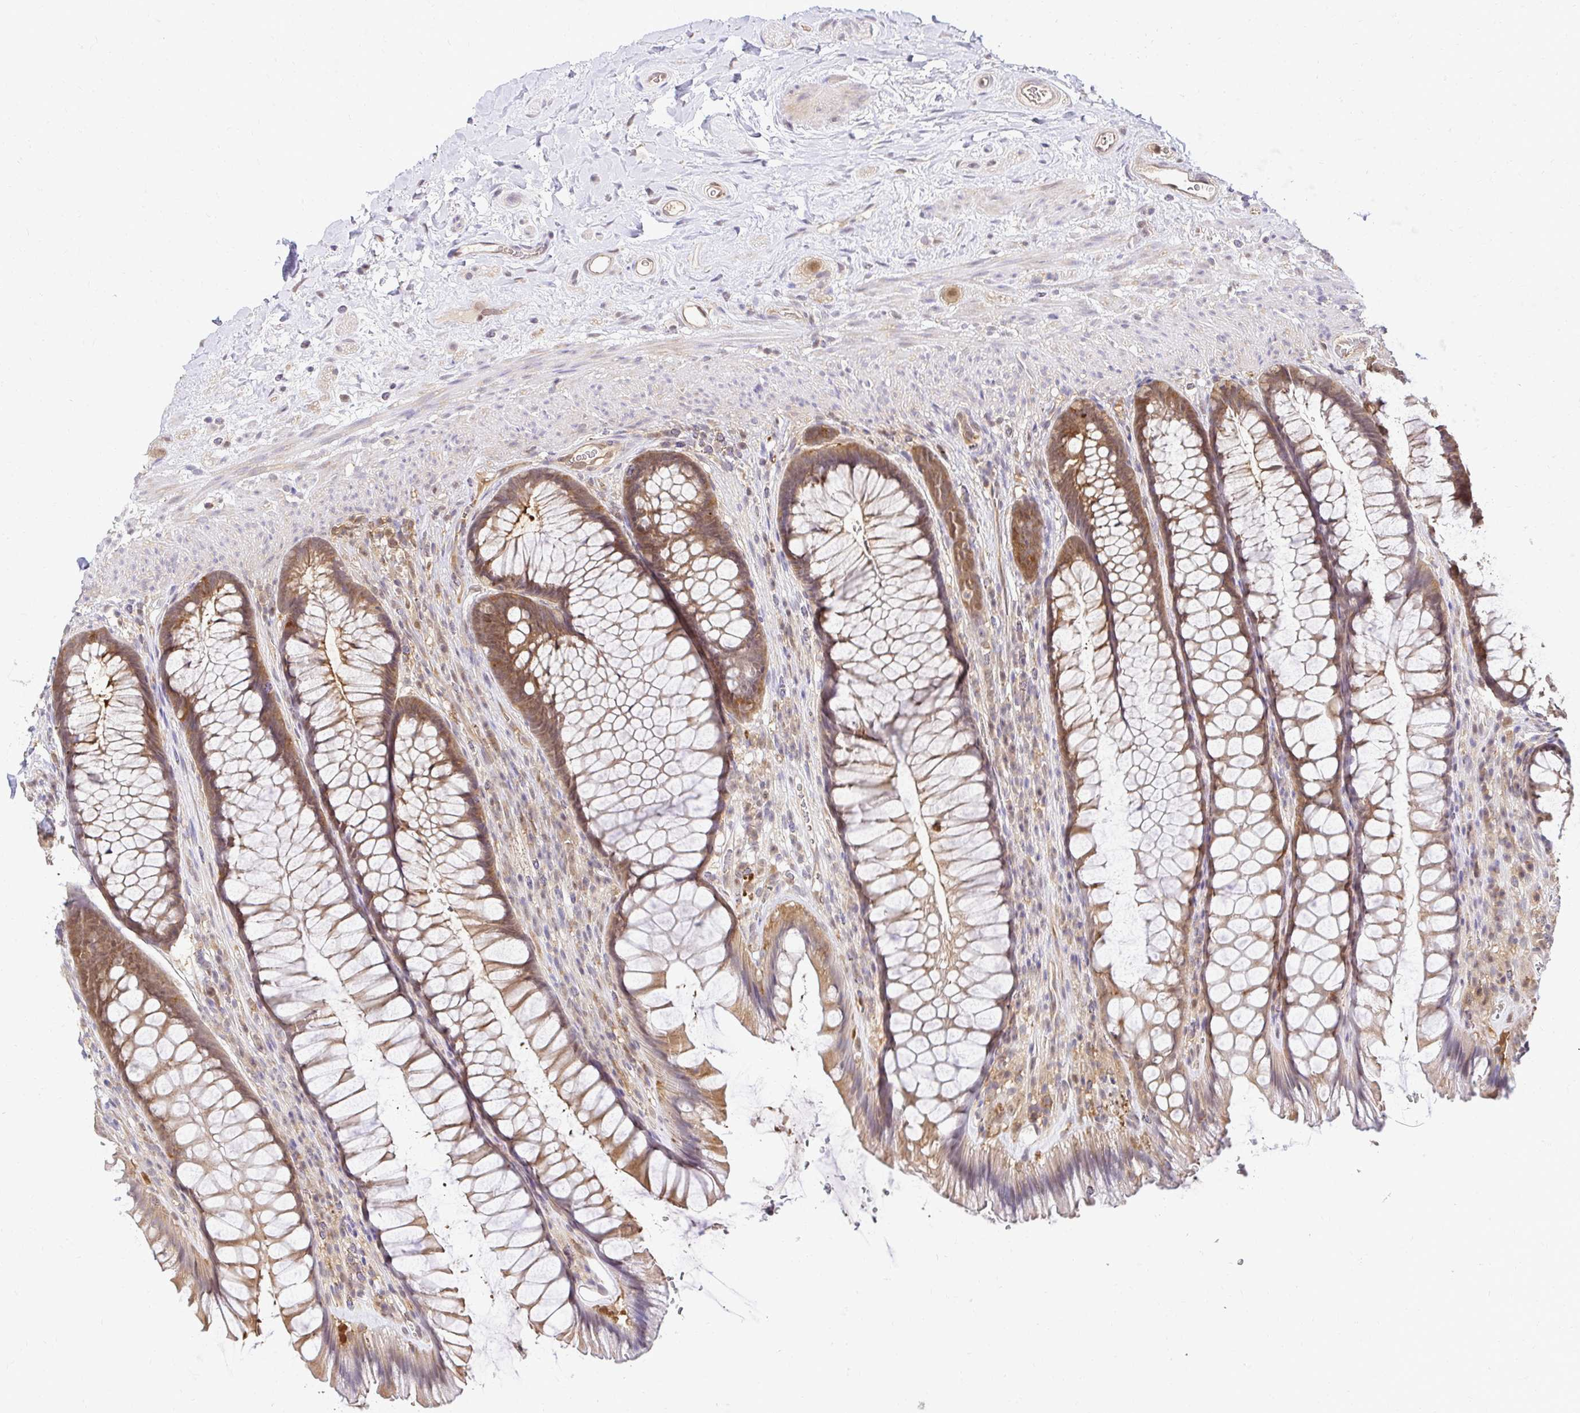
{"staining": {"intensity": "moderate", "quantity": ">75%", "location": "cytoplasmic/membranous,nuclear"}, "tissue": "rectum", "cell_type": "Glandular cells", "image_type": "normal", "snomed": [{"axis": "morphology", "description": "Normal tissue, NOS"}, {"axis": "topography", "description": "Rectum"}], "caption": "A photomicrograph showing moderate cytoplasmic/membranous,nuclear positivity in approximately >75% of glandular cells in normal rectum, as visualized by brown immunohistochemical staining.", "gene": "PSMA4", "patient": {"sex": "male", "age": 53}}